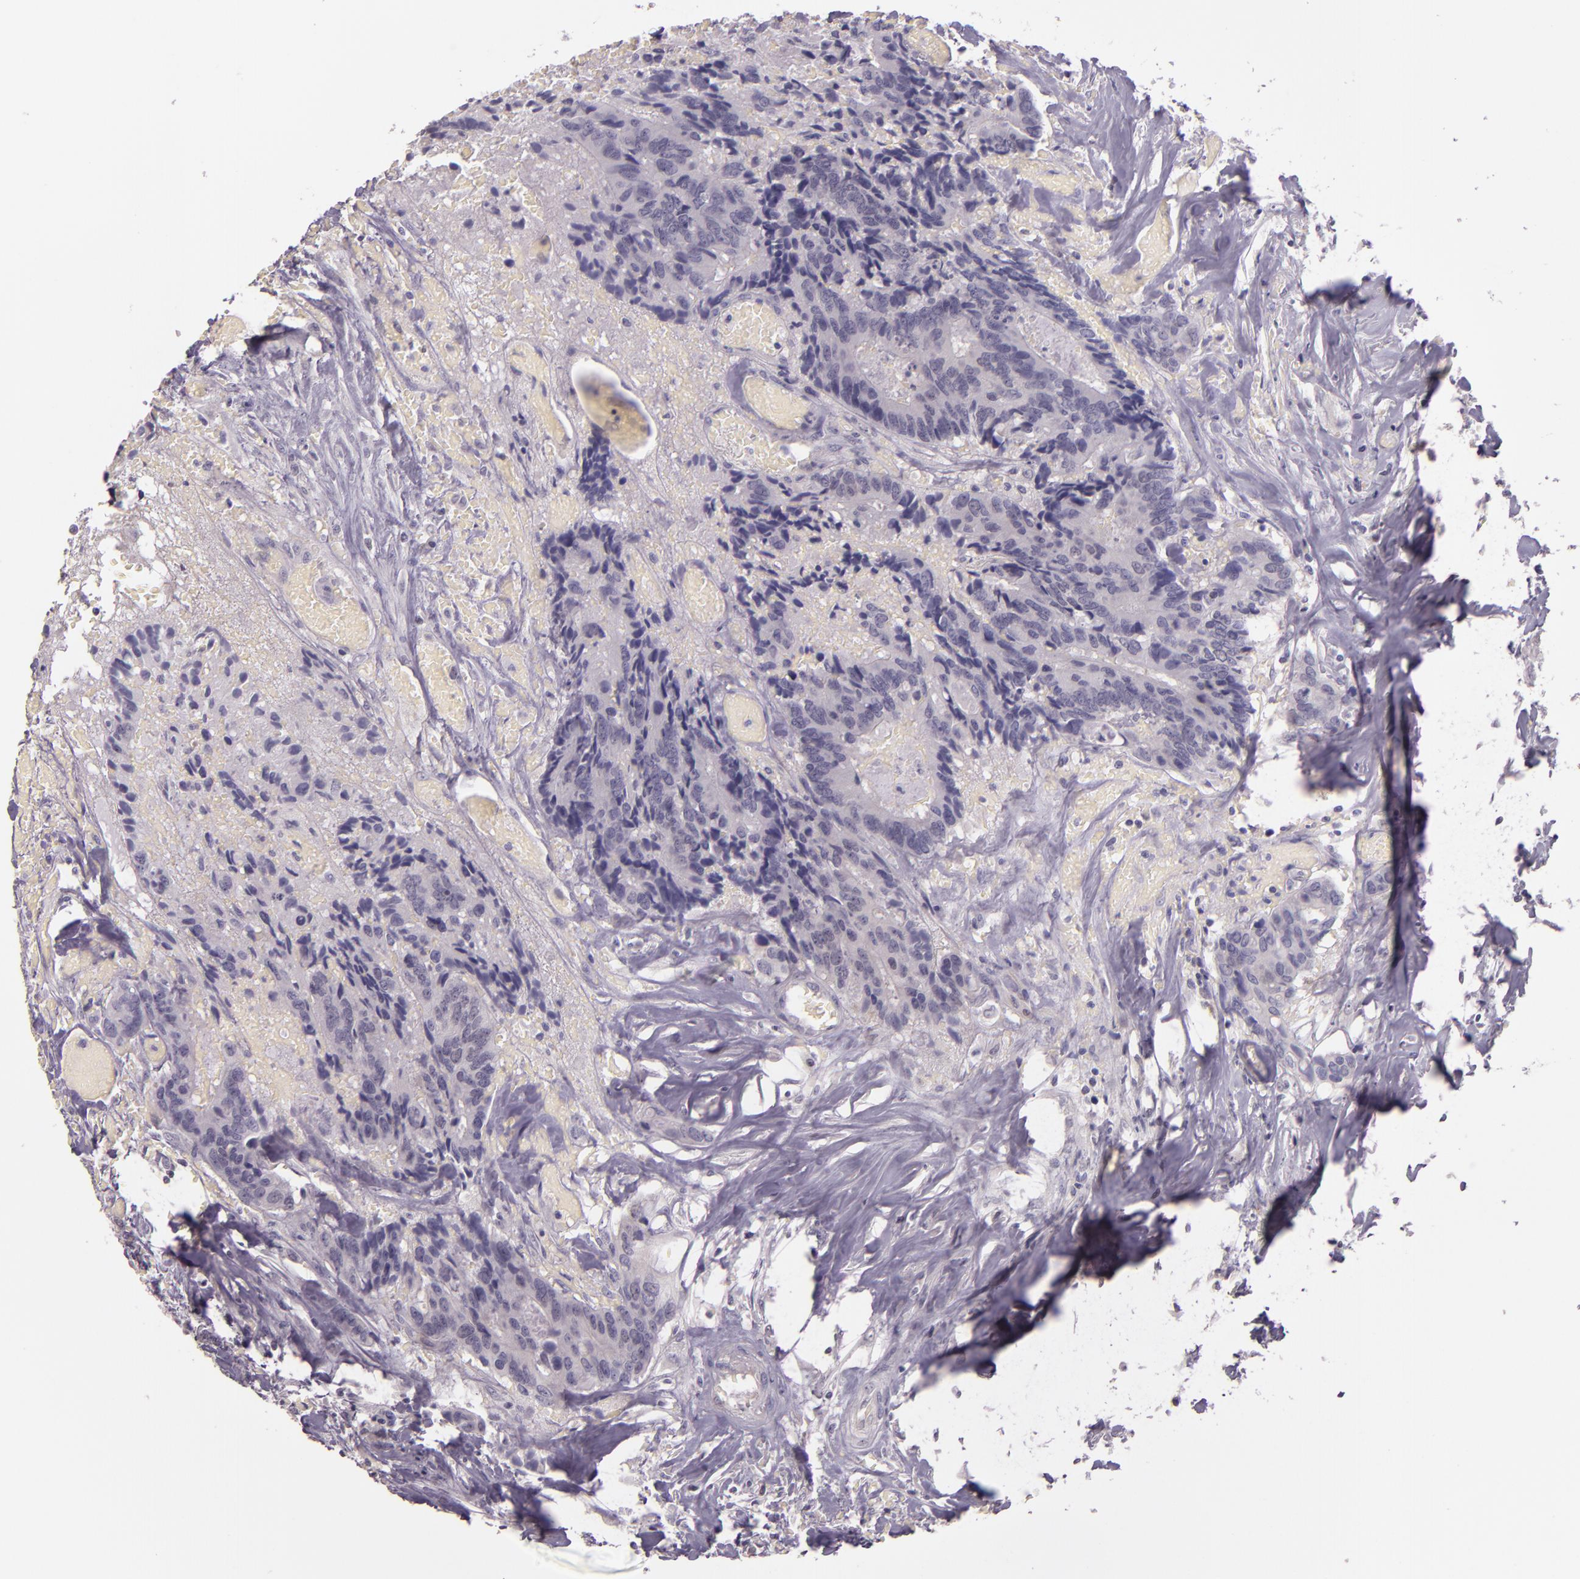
{"staining": {"intensity": "negative", "quantity": "none", "location": "none"}, "tissue": "colorectal cancer", "cell_type": "Tumor cells", "image_type": "cancer", "snomed": [{"axis": "morphology", "description": "Adenocarcinoma, NOS"}, {"axis": "topography", "description": "Rectum"}], "caption": "Human colorectal cancer (adenocarcinoma) stained for a protein using IHC shows no positivity in tumor cells.", "gene": "HSPA8", "patient": {"sex": "male", "age": 55}}